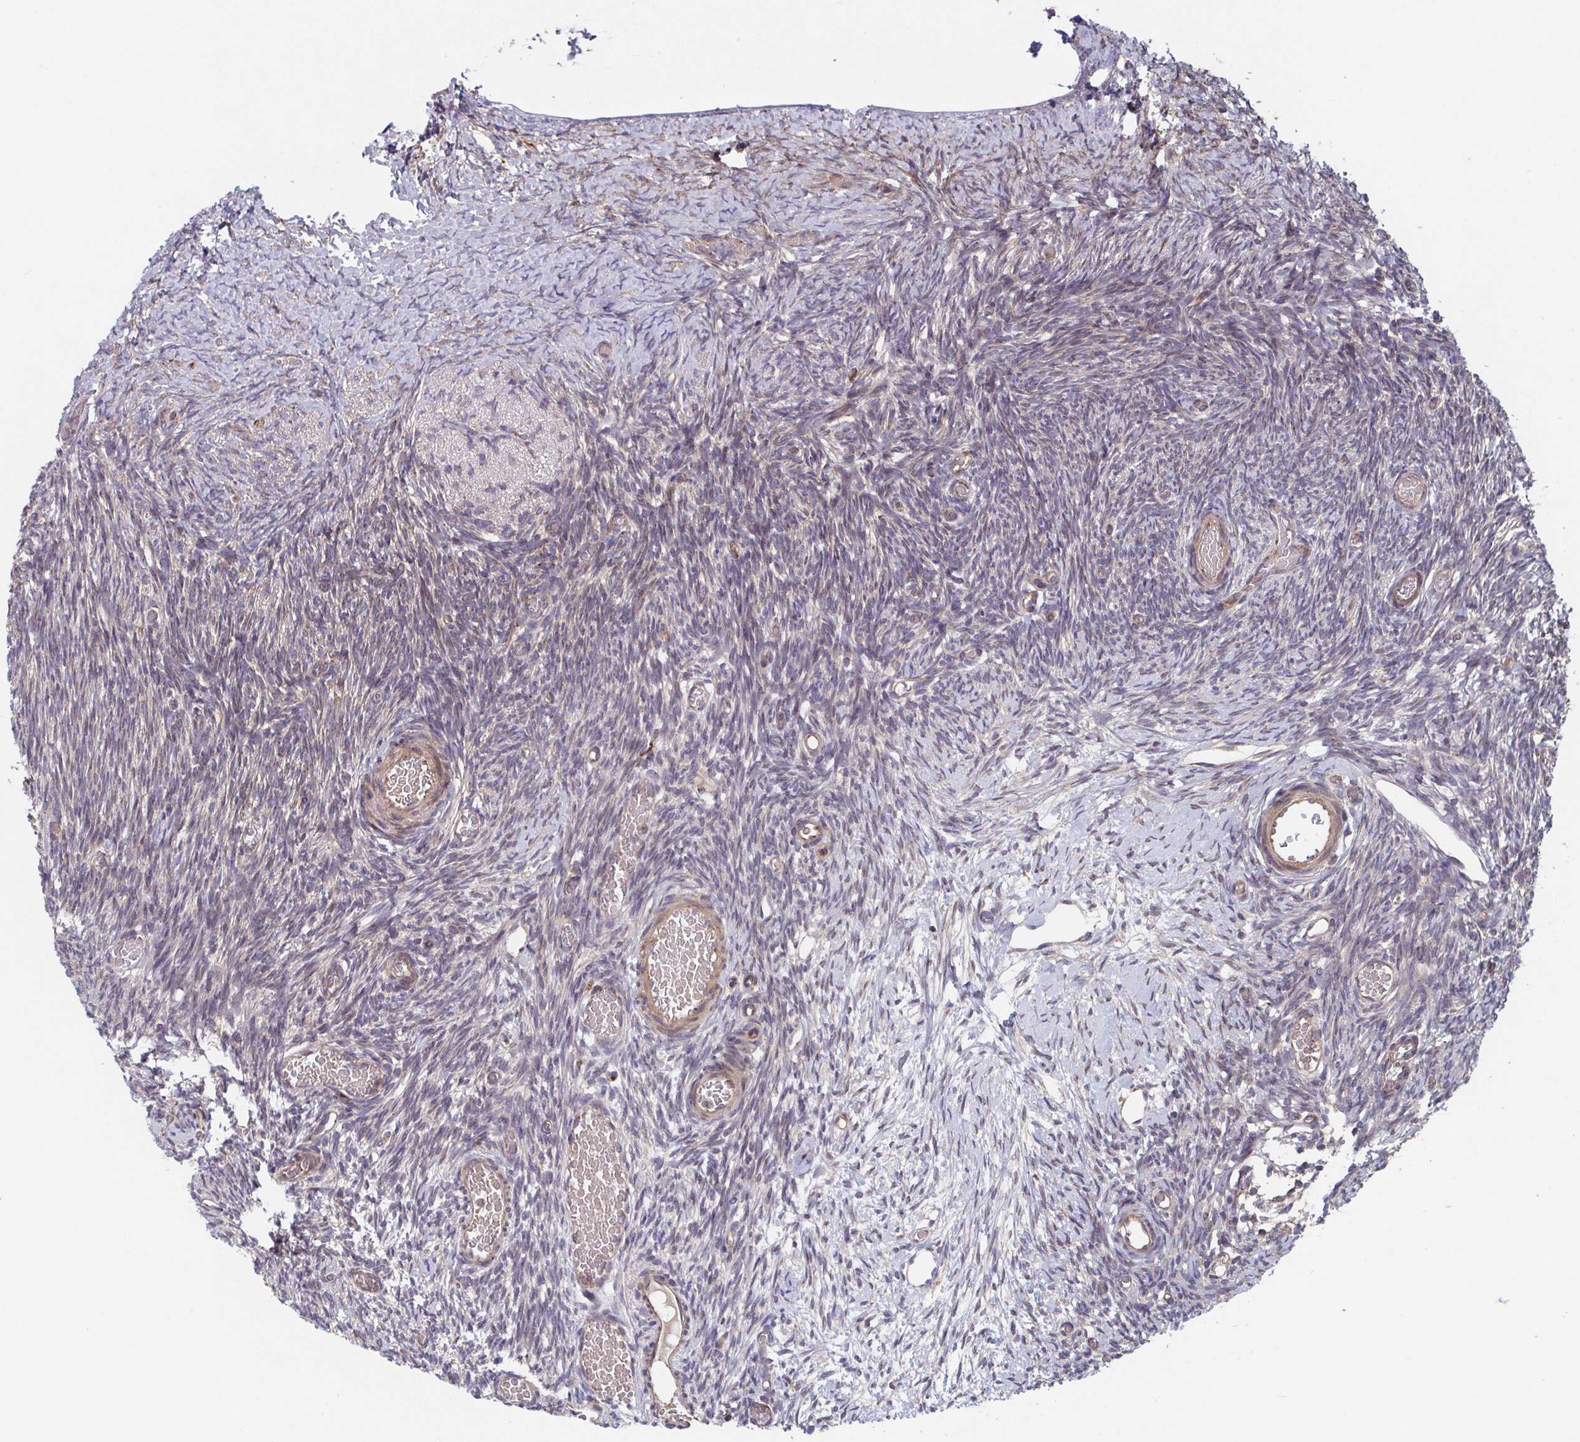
{"staining": {"intensity": "moderate", "quantity": ">75%", "location": "cytoplasmic/membranous"}, "tissue": "ovary", "cell_type": "Follicle cells", "image_type": "normal", "snomed": [{"axis": "morphology", "description": "Normal tissue, NOS"}, {"axis": "topography", "description": "Ovary"}], "caption": "Immunohistochemical staining of benign human ovary displays moderate cytoplasmic/membranous protein expression in approximately >75% of follicle cells.", "gene": "COPB1", "patient": {"sex": "female", "age": 39}}